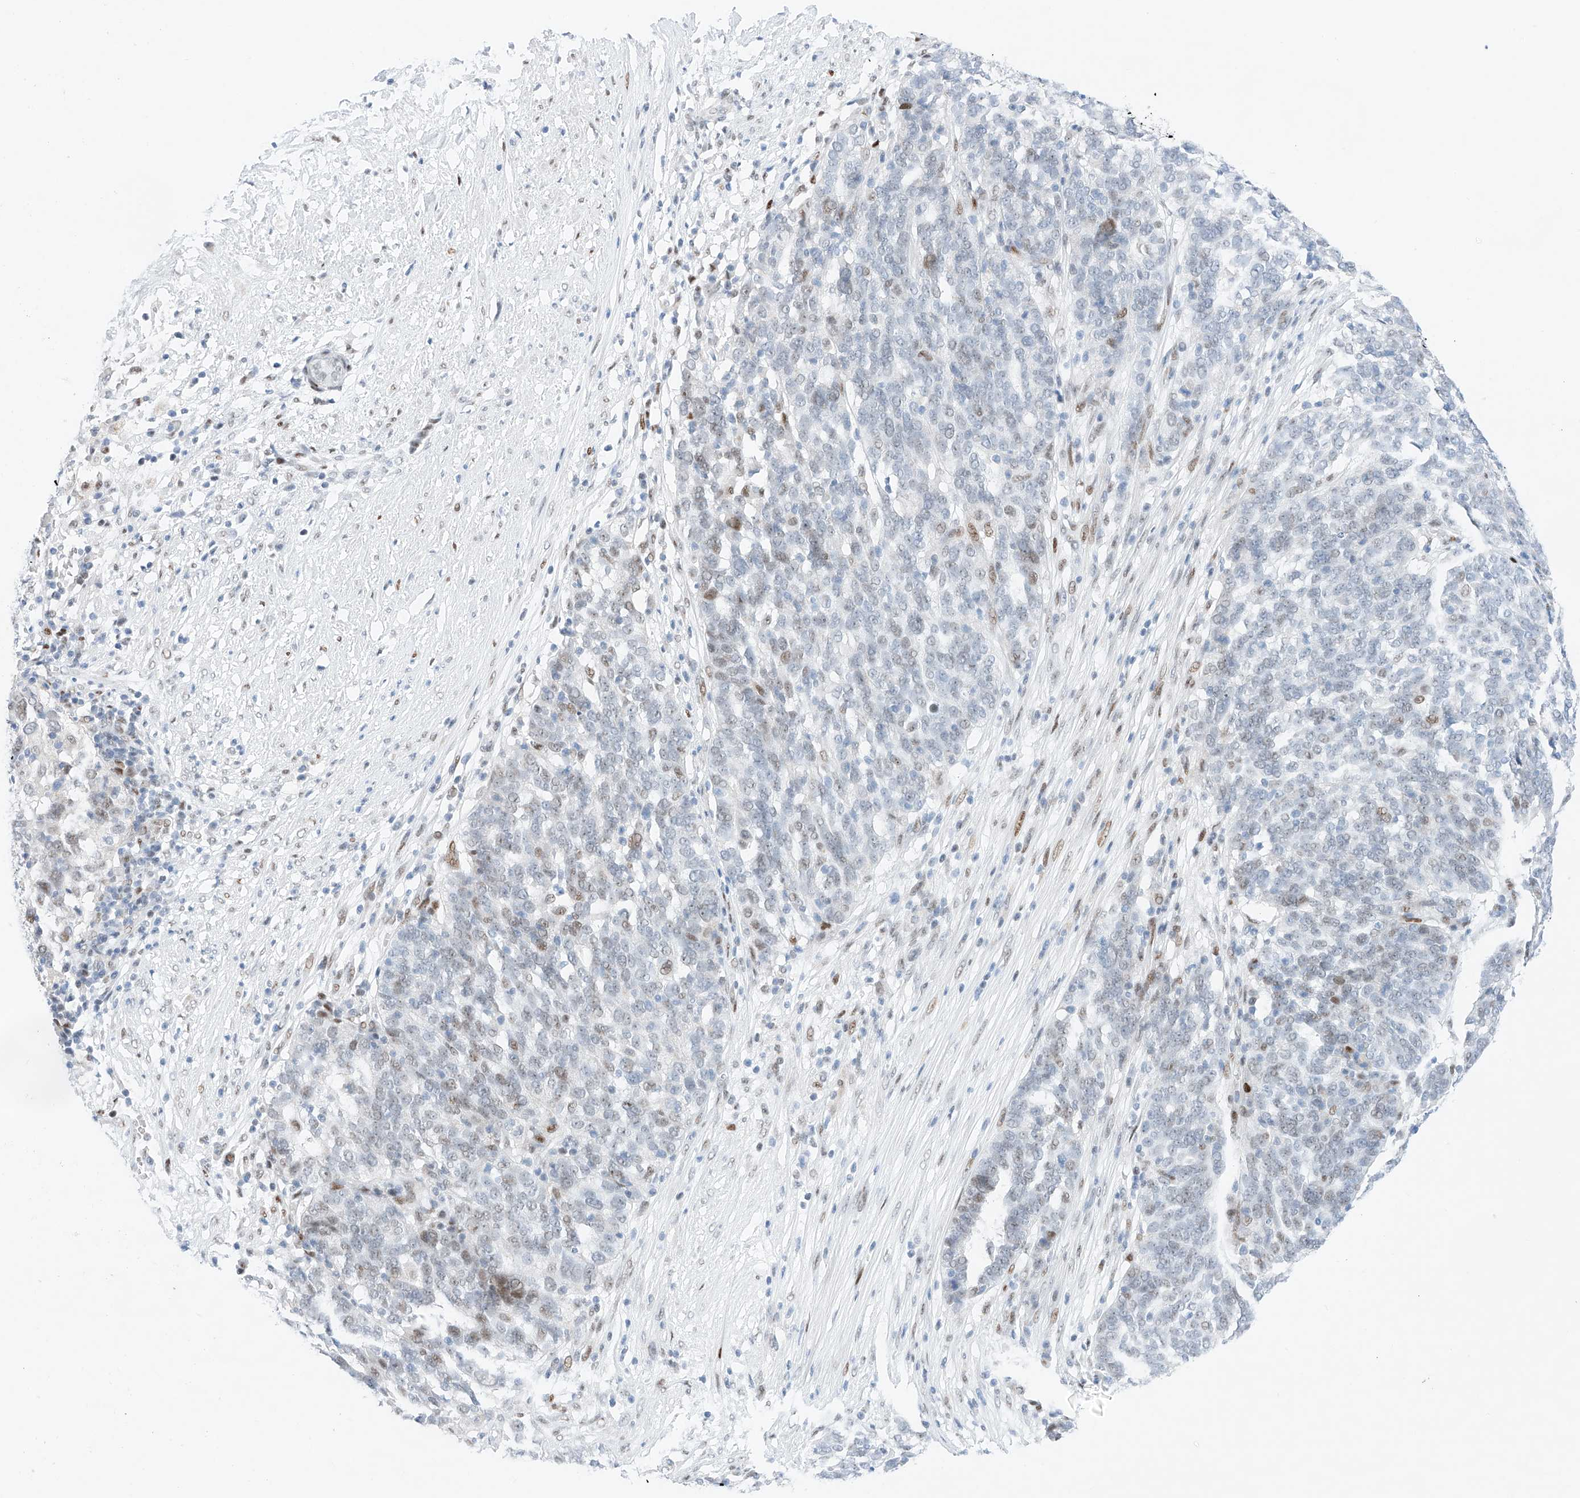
{"staining": {"intensity": "moderate", "quantity": "<25%", "location": "nuclear"}, "tissue": "ovarian cancer", "cell_type": "Tumor cells", "image_type": "cancer", "snomed": [{"axis": "morphology", "description": "Cystadenocarcinoma, serous, NOS"}, {"axis": "topography", "description": "Ovary"}], "caption": "This micrograph displays ovarian serous cystadenocarcinoma stained with immunohistochemistry (IHC) to label a protein in brown. The nuclear of tumor cells show moderate positivity for the protein. Nuclei are counter-stained blue.", "gene": "NT5C3B", "patient": {"sex": "female", "age": 59}}